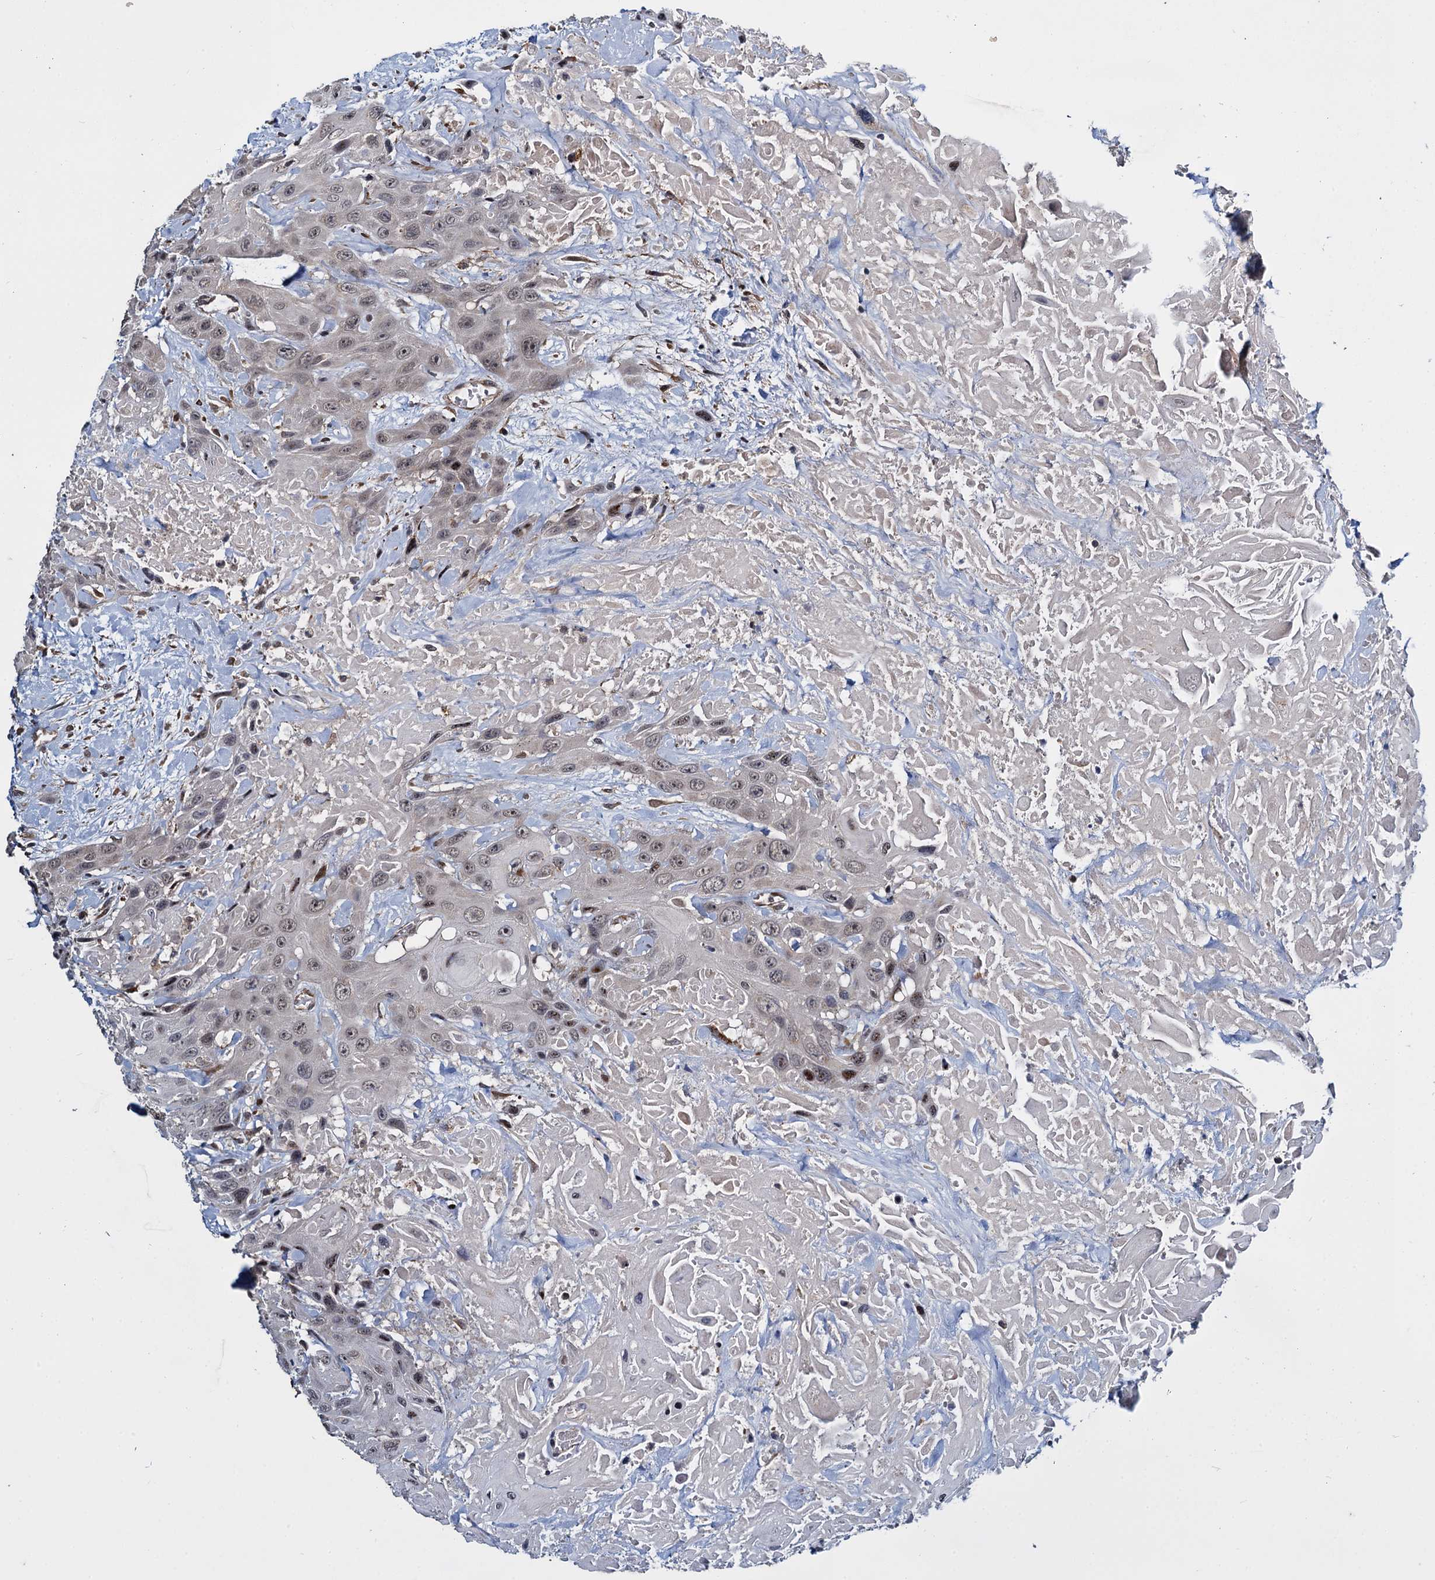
{"staining": {"intensity": "weak", "quantity": ">75%", "location": "nuclear"}, "tissue": "head and neck cancer", "cell_type": "Tumor cells", "image_type": "cancer", "snomed": [{"axis": "morphology", "description": "Squamous cell carcinoma, NOS"}, {"axis": "topography", "description": "Head-Neck"}], "caption": "Protein staining demonstrates weak nuclear positivity in approximately >75% of tumor cells in head and neck cancer (squamous cell carcinoma).", "gene": "ARHGAP42", "patient": {"sex": "male", "age": 81}}